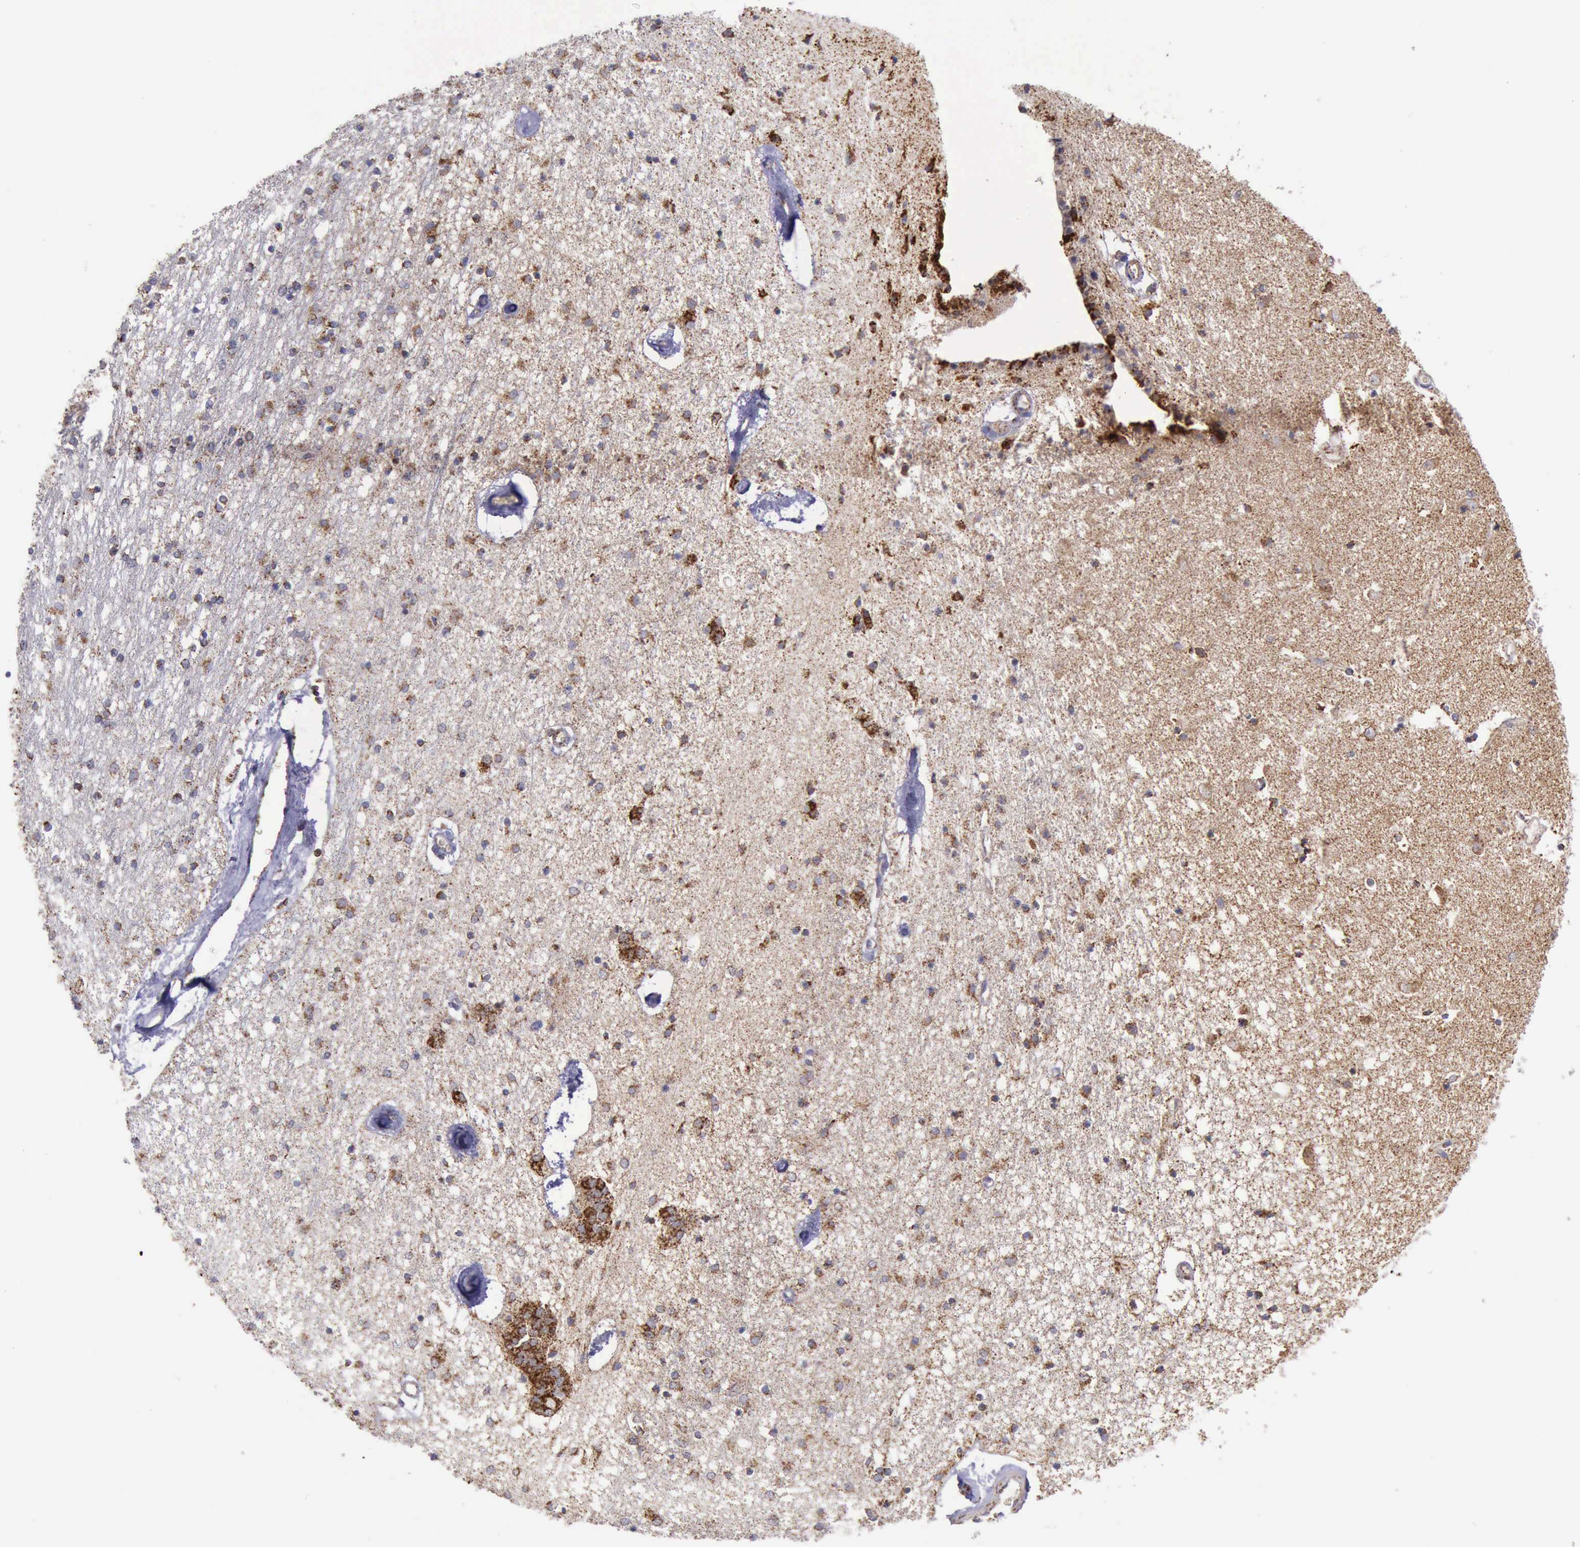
{"staining": {"intensity": "moderate", "quantity": ">75%", "location": "cytoplasmic/membranous"}, "tissue": "caudate", "cell_type": "Glial cells", "image_type": "normal", "snomed": [{"axis": "morphology", "description": "Normal tissue, NOS"}, {"axis": "topography", "description": "Lateral ventricle wall"}], "caption": "A high-resolution image shows immunohistochemistry staining of benign caudate, which demonstrates moderate cytoplasmic/membranous positivity in about >75% of glial cells.", "gene": "TXN2", "patient": {"sex": "female", "age": 54}}